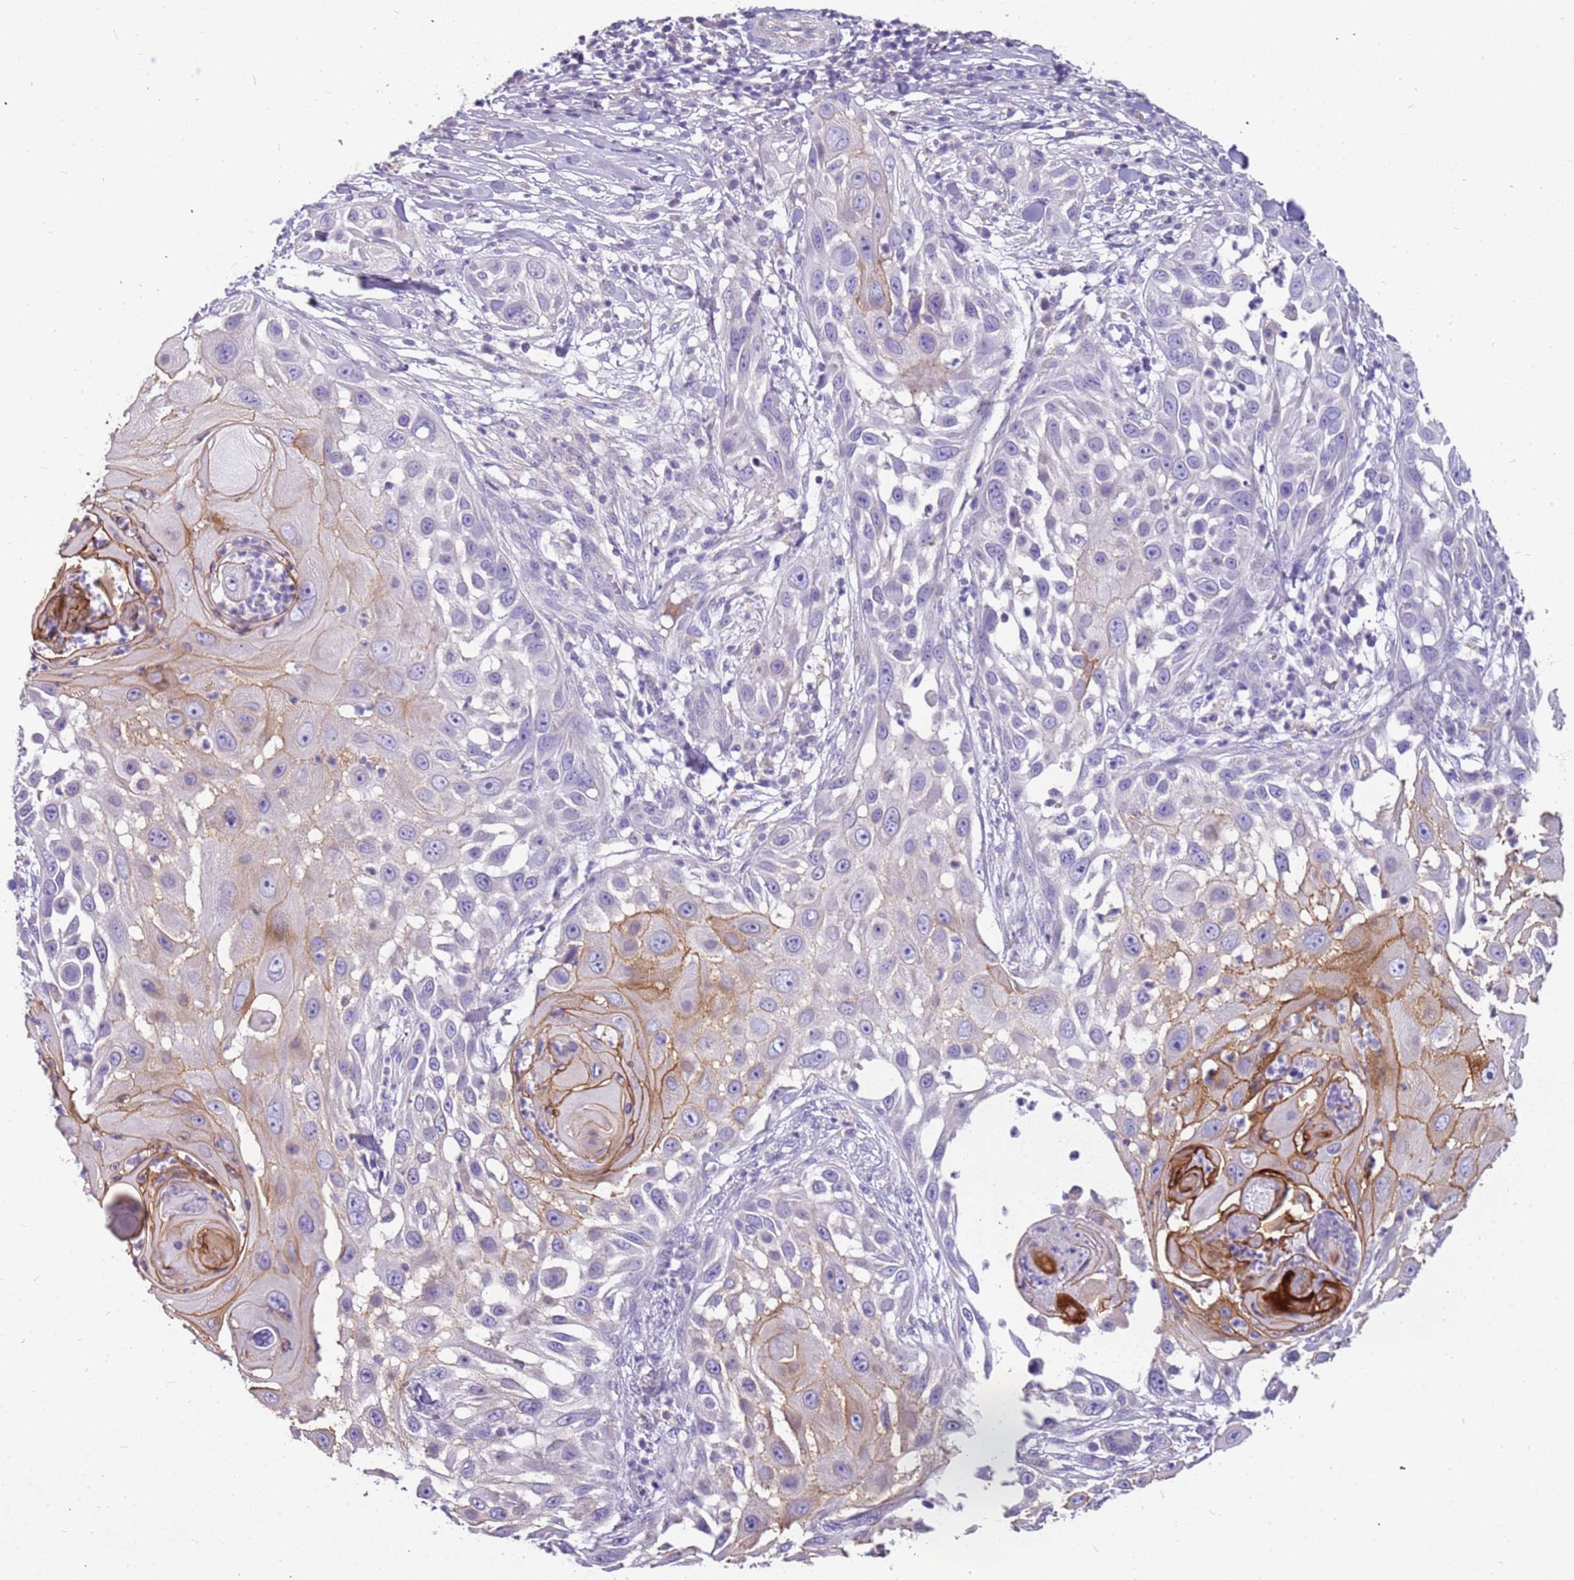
{"staining": {"intensity": "moderate", "quantity": "<25%", "location": "cytoplasmic/membranous"}, "tissue": "skin cancer", "cell_type": "Tumor cells", "image_type": "cancer", "snomed": [{"axis": "morphology", "description": "Squamous cell carcinoma, NOS"}, {"axis": "topography", "description": "Skin"}], "caption": "This image reveals IHC staining of human squamous cell carcinoma (skin), with low moderate cytoplasmic/membranous expression in about <25% of tumor cells.", "gene": "RHCG", "patient": {"sex": "female", "age": 44}}